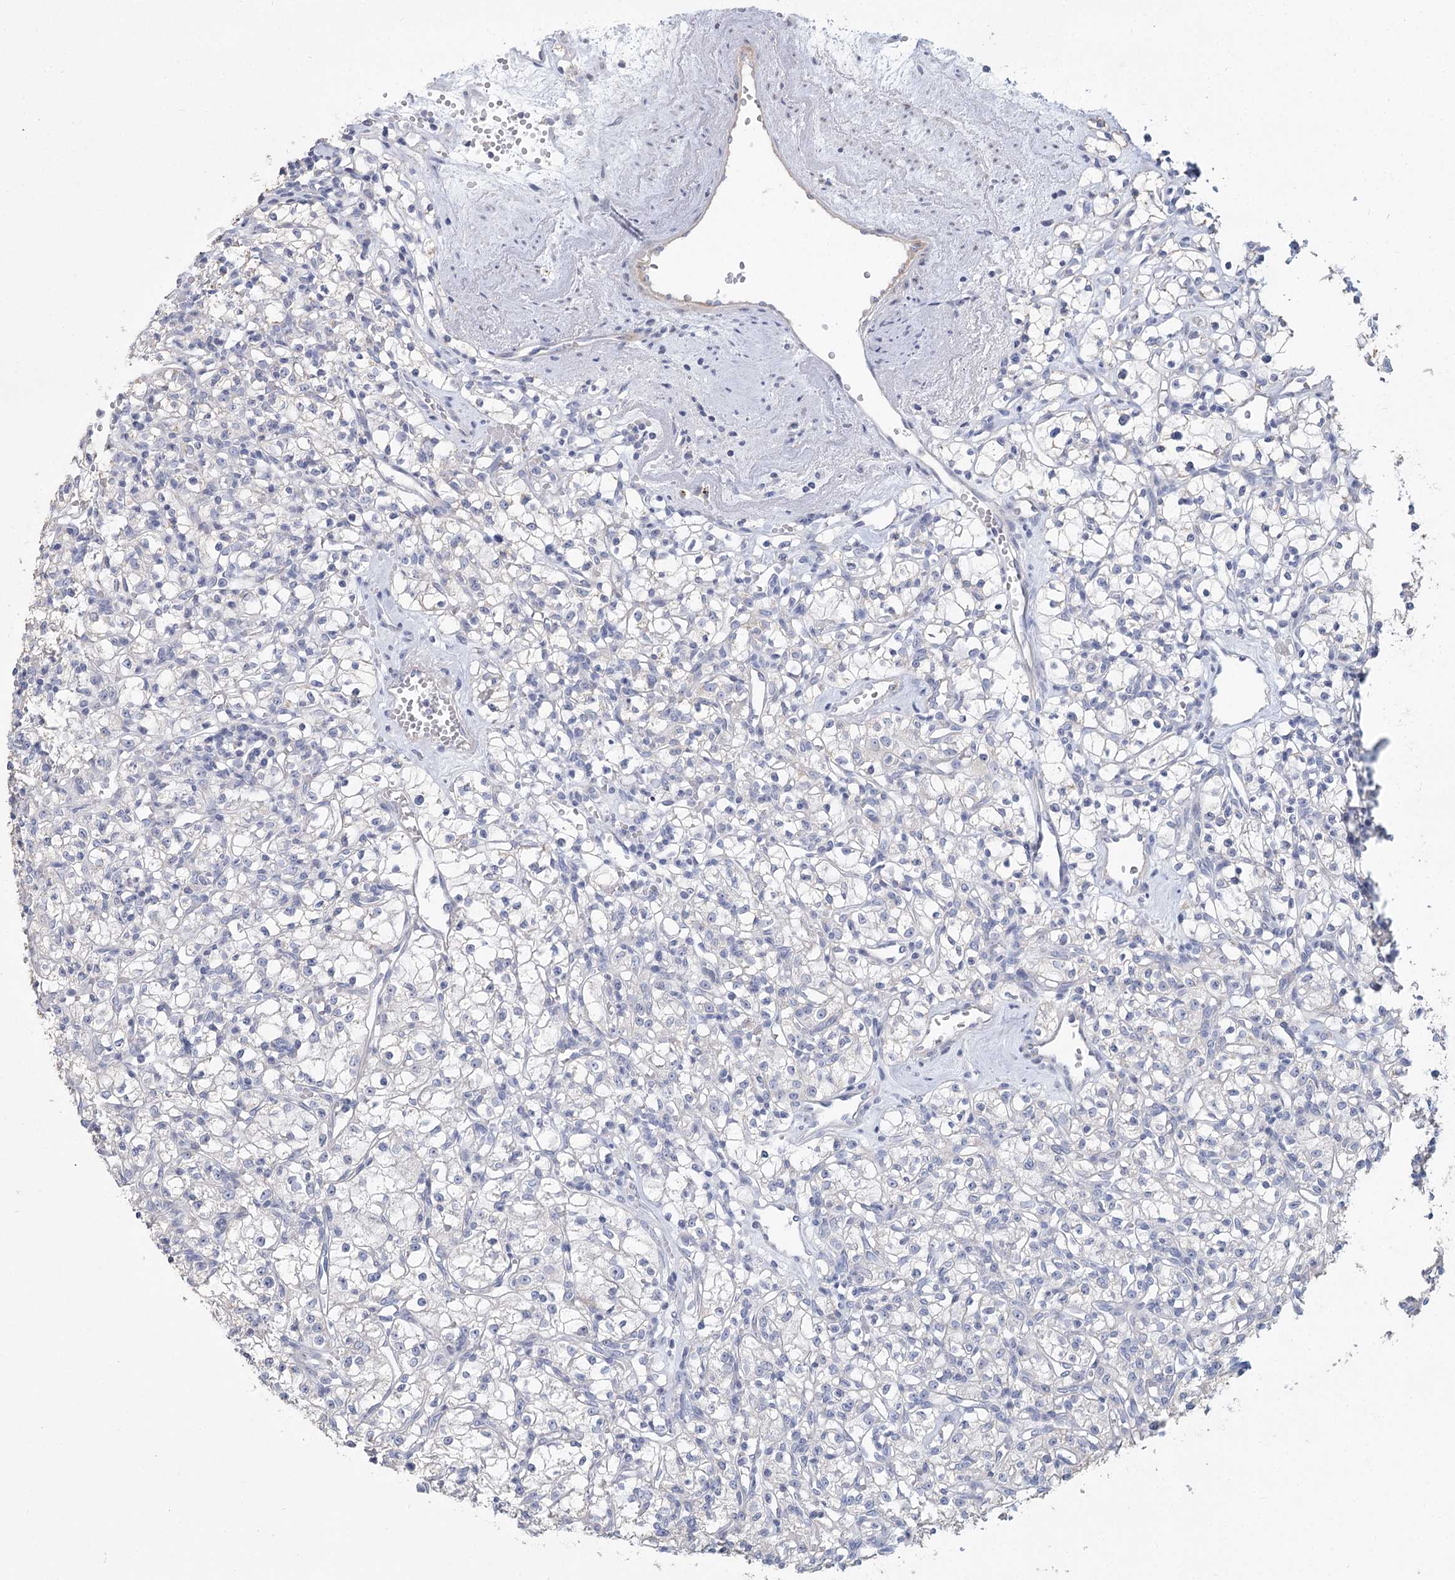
{"staining": {"intensity": "negative", "quantity": "none", "location": "none"}, "tissue": "renal cancer", "cell_type": "Tumor cells", "image_type": "cancer", "snomed": [{"axis": "morphology", "description": "Adenocarcinoma, NOS"}, {"axis": "topography", "description": "Kidney"}], "caption": "Immunohistochemical staining of human adenocarcinoma (renal) shows no significant expression in tumor cells.", "gene": "CNTLN", "patient": {"sex": "female", "age": 59}}